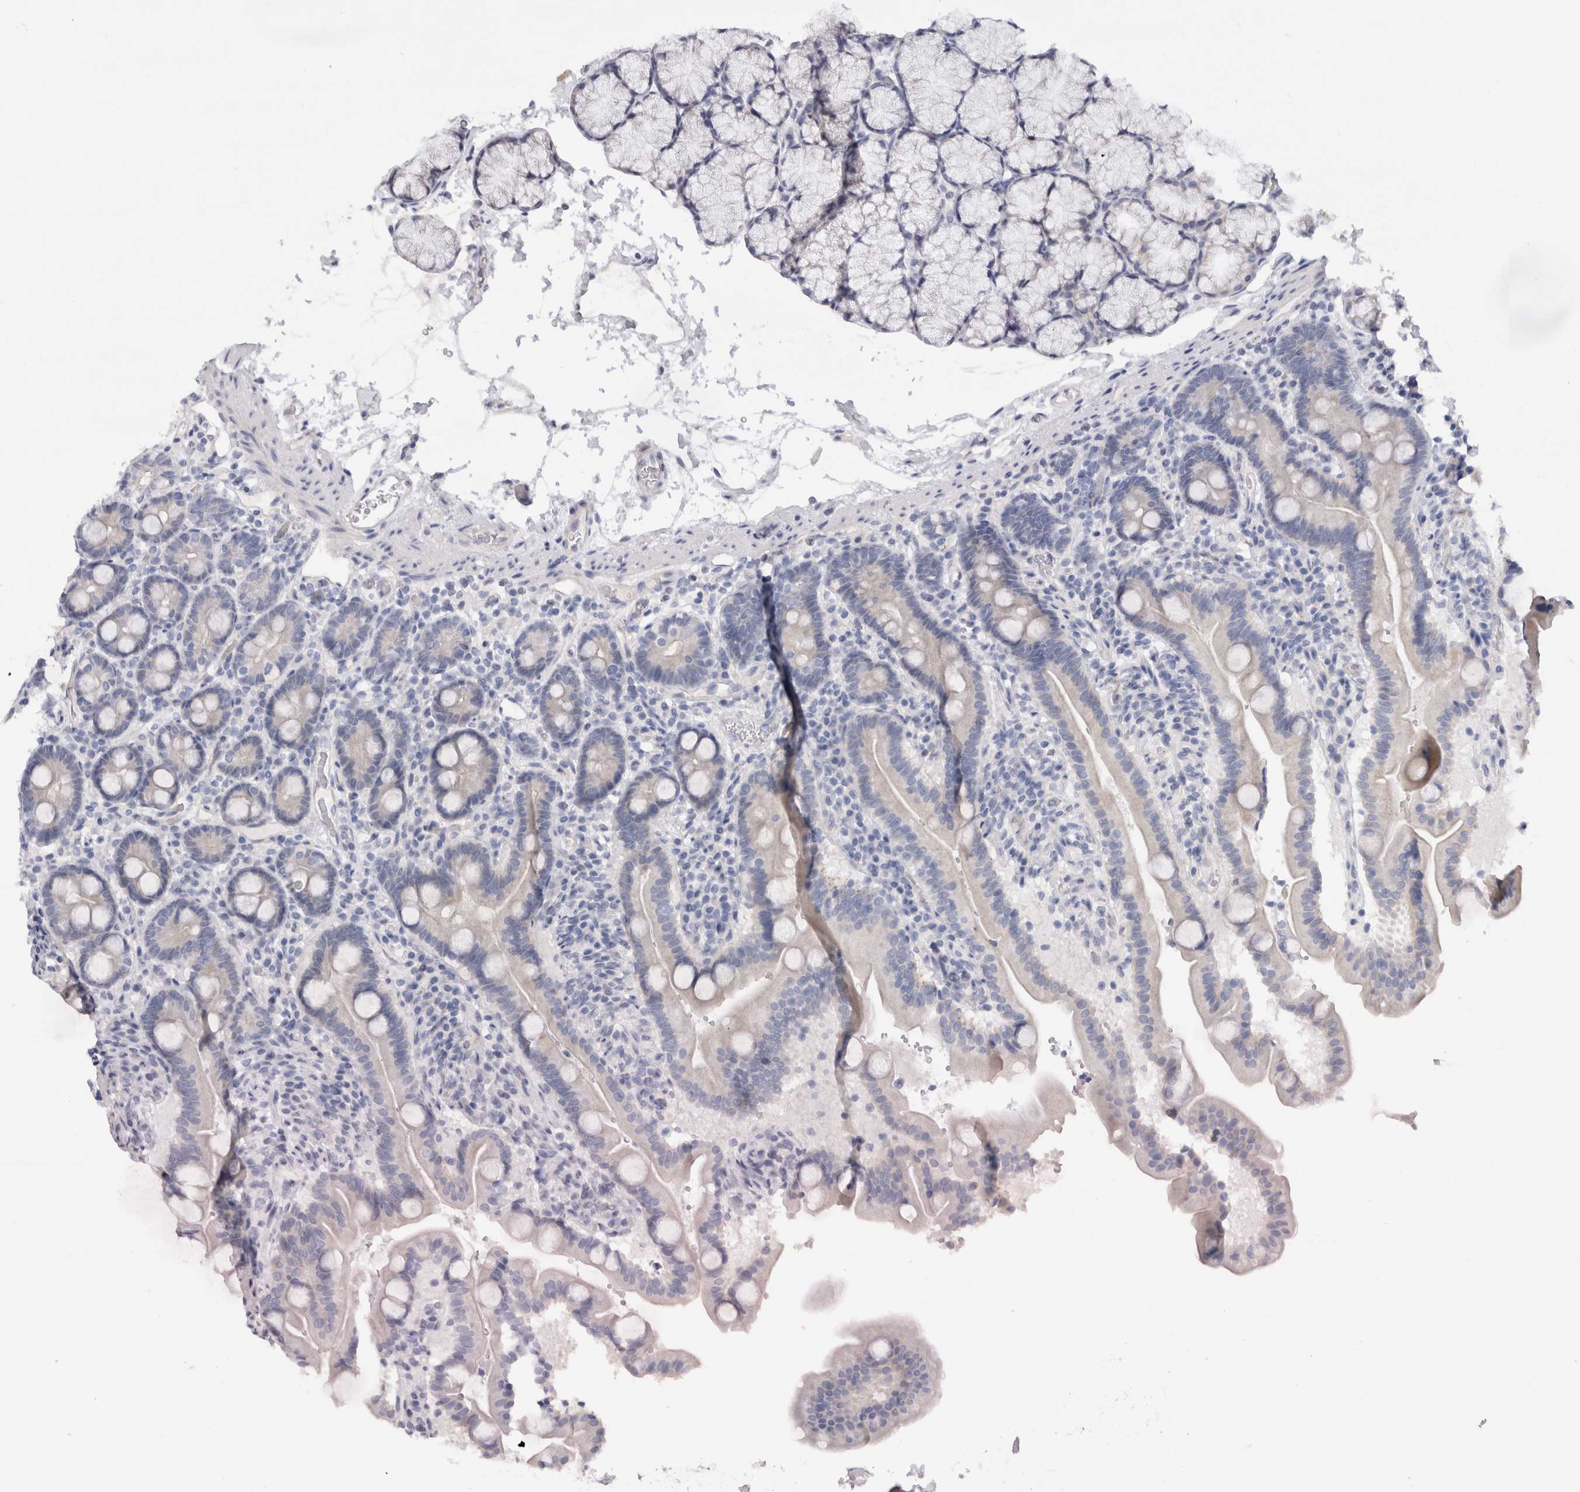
{"staining": {"intensity": "negative", "quantity": "none", "location": "none"}, "tissue": "duodenum", "cell_type": "Glandular cells", "image_type": "normal", "snomed": [{"axis": "morphology", "description": "Normal tissue, NOS"}, {"axis": "topography", "description": "Duodenum"}], "caption": "This is an immunohistochemistry histopathology image of unremarkable duodenum. There is no positivity in glandular cells.", "gene": "AFP", "patient": {"sex": "male", "age": 54}}